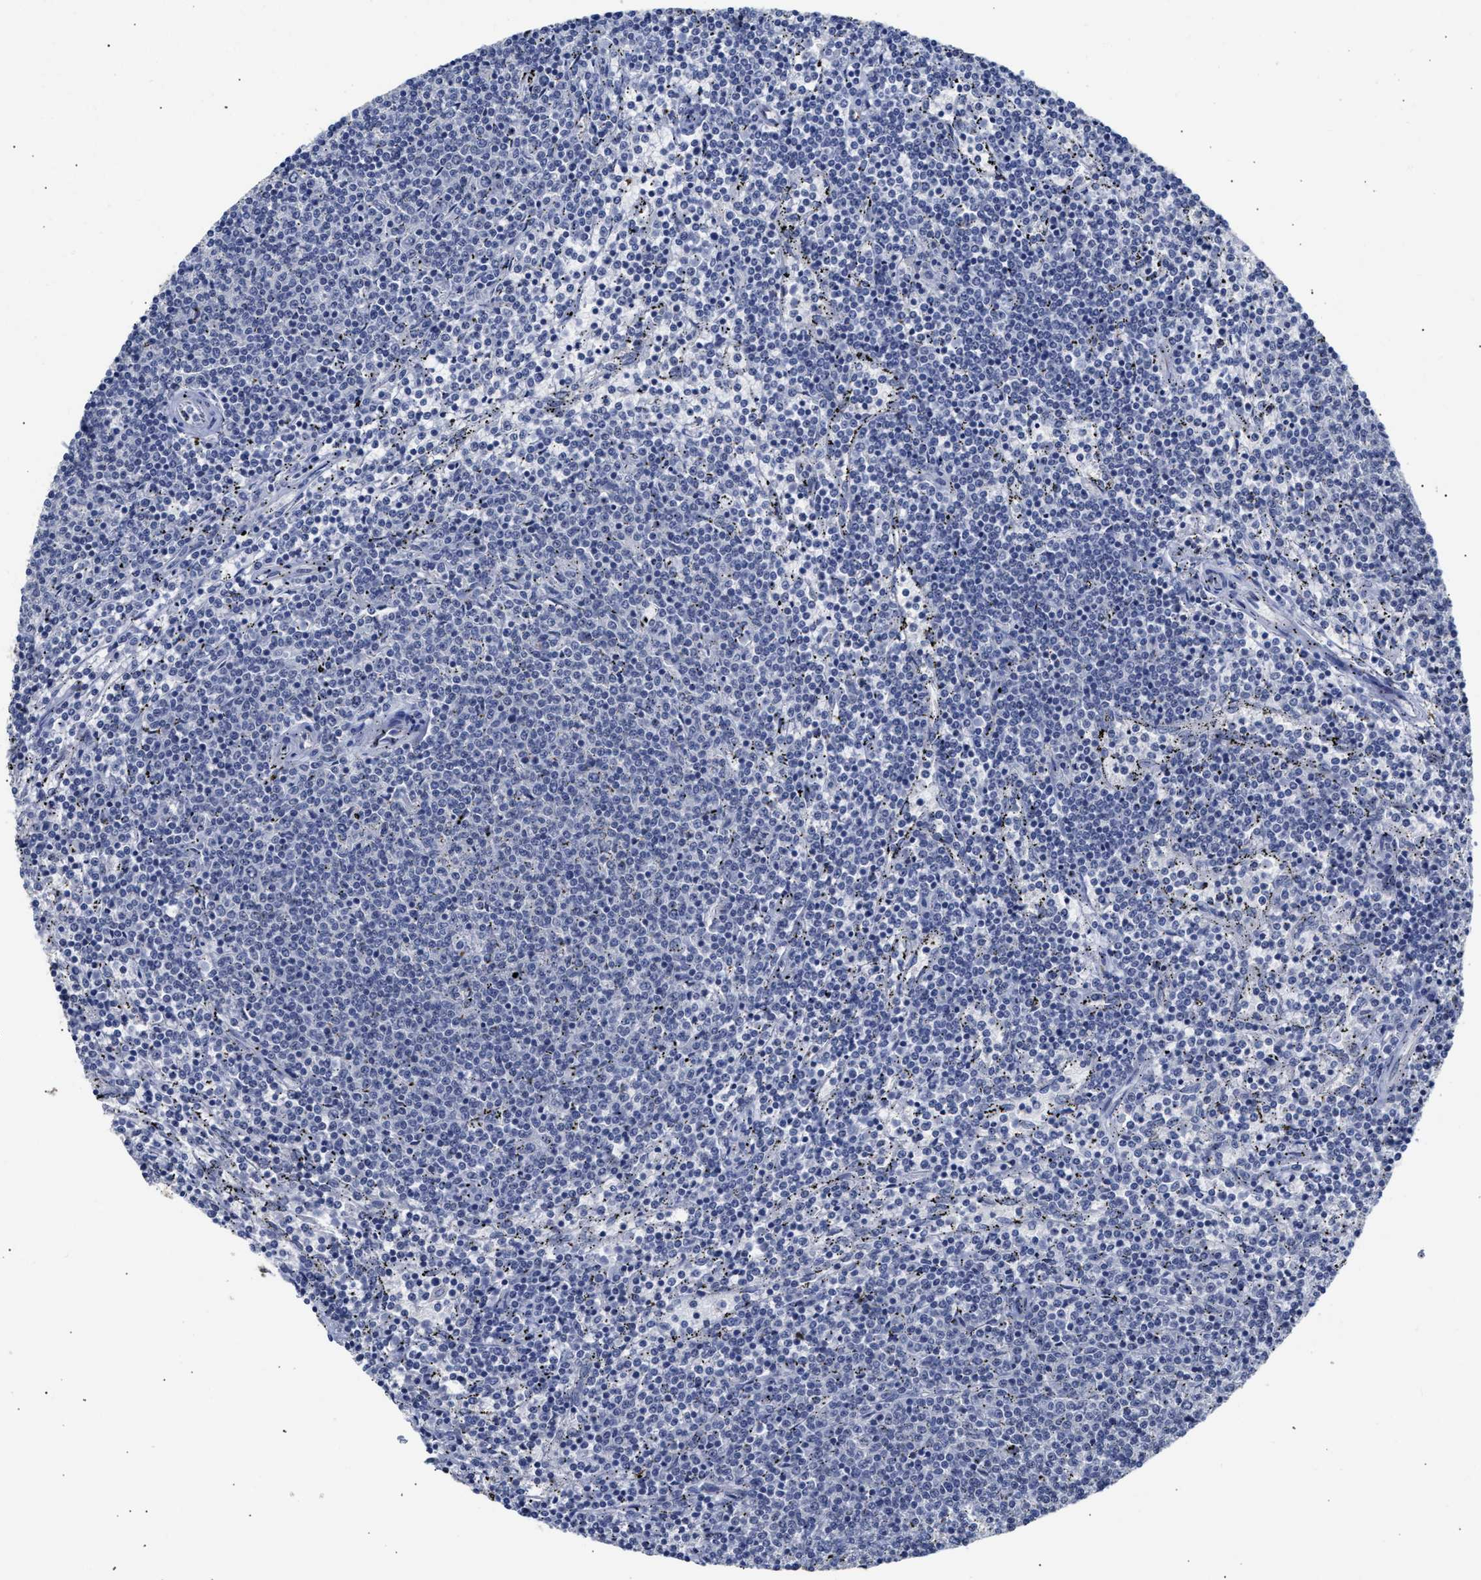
{"staining": {"intensity": "negative", "quantity": "none", "location": "none"}, "tissue": "lymphoma", "cell_type": "Tumor cells", "image_type": "cancer", "snomed": [{"axis": "morphology", "description": "Malignant lymphoma, non-Hodgkin's type, Low grade"}, {"axis": "topography", "description": "Spleen"}], "caption": "An IHC image of low-grade malignant lymphoma, non-Hodgkin's type is shown. There is no staining in tumor cells of low-grade malignant lymphoma, non-Hodgkin's type.", "gene": "AHNAK2", "patient": {"sex": "female", "age": 50}}